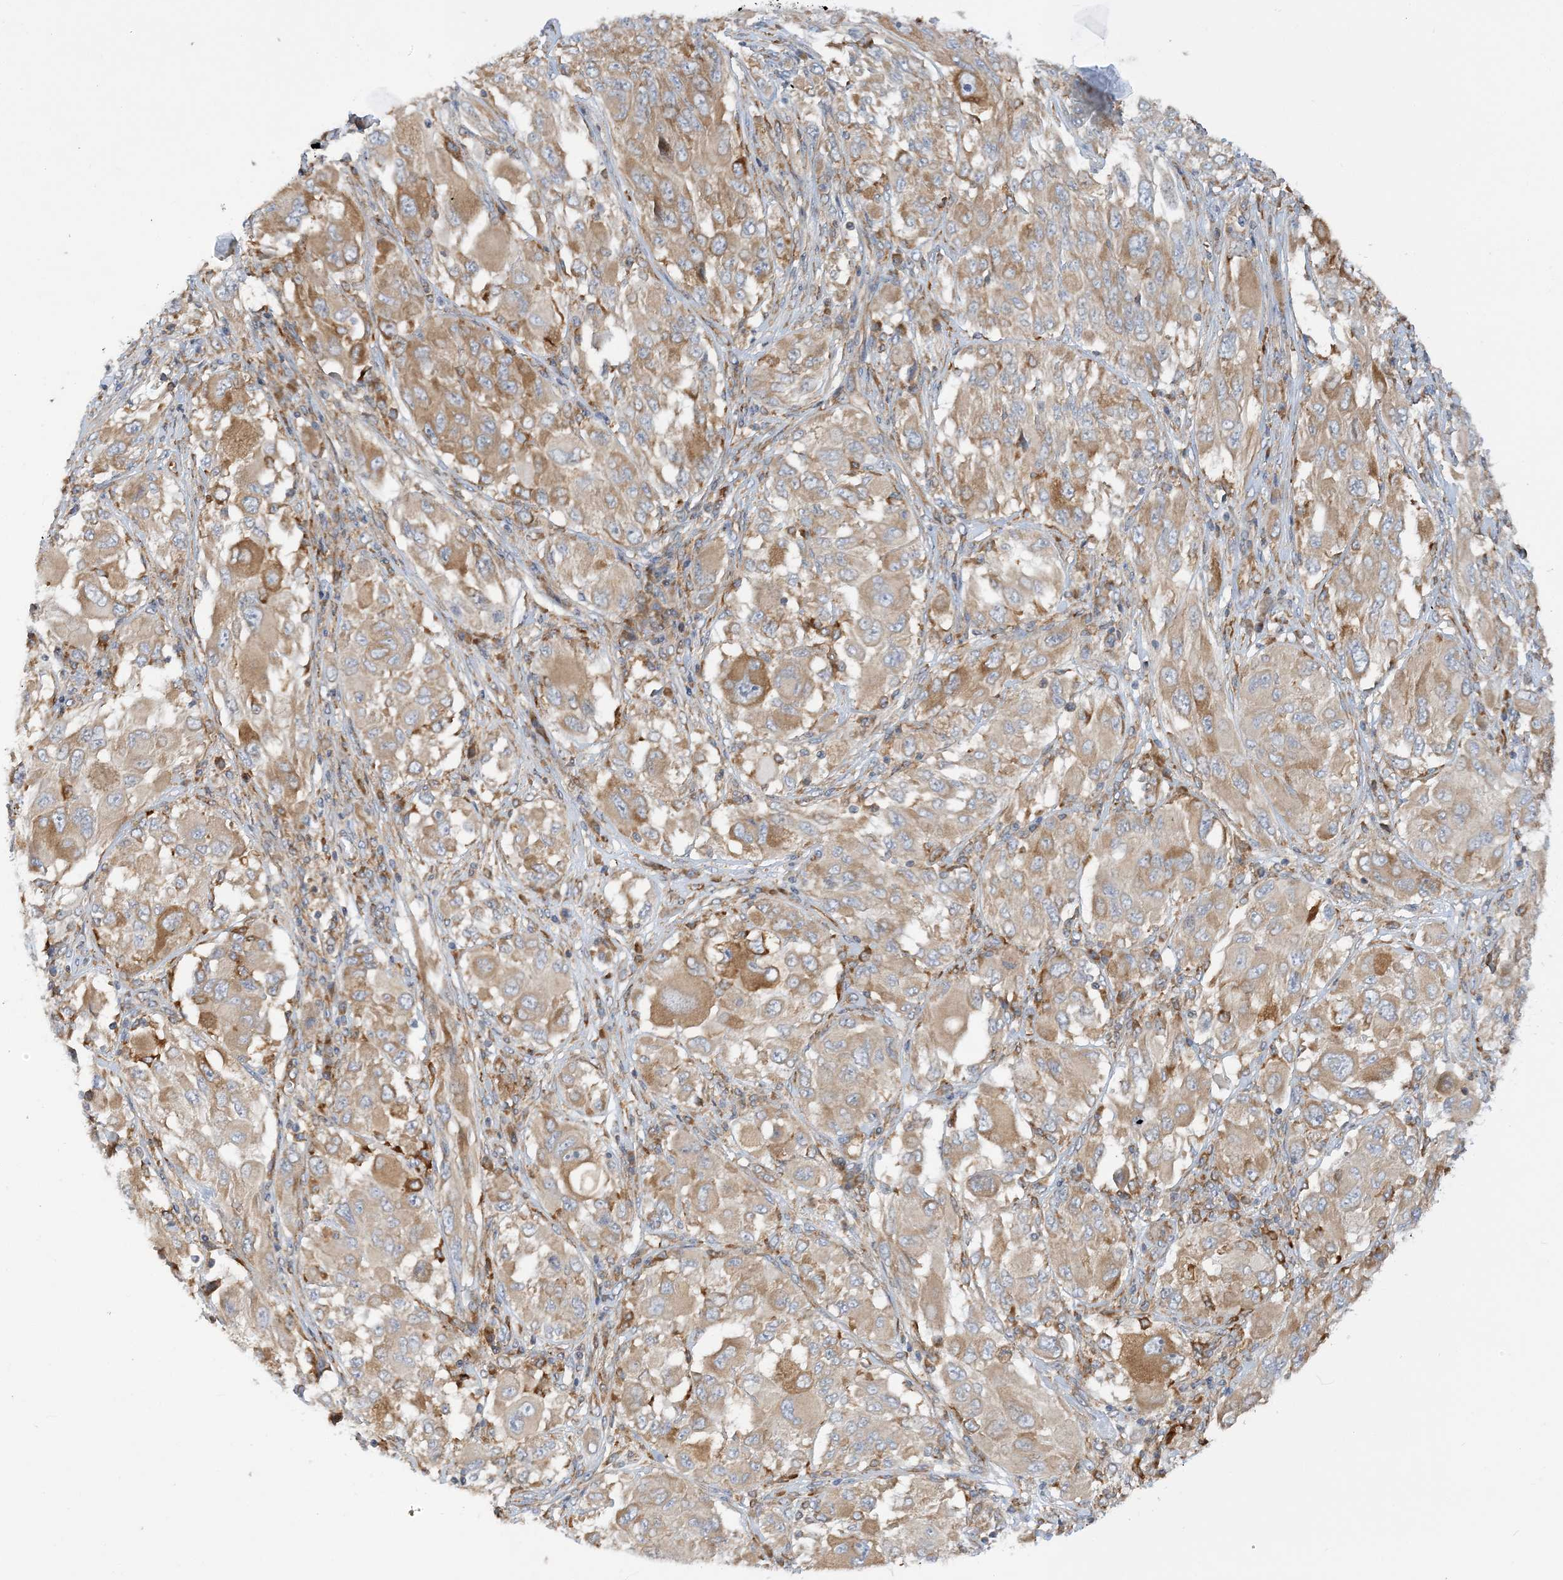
{"staining": {"intensity": "moderate", "quantity": ">75%", "location": "cytoplasmic/membranous"}, "tissue": "melanoma", "cell_type": "Tumor cells", "image_type": "cancer", "snomed": [{"axis": "morphology", "description": "Malignant melanoma, NOS"}, {"axis": "topography", "description": "Skin"}], "caption": "Human melanoma stained with a brown dye shows moderate cytoplasmic/membranous positive expression in about >75% of tumor cells.", "gene": "LARP4B", "patient": {"sex": "female", "age": 91}}